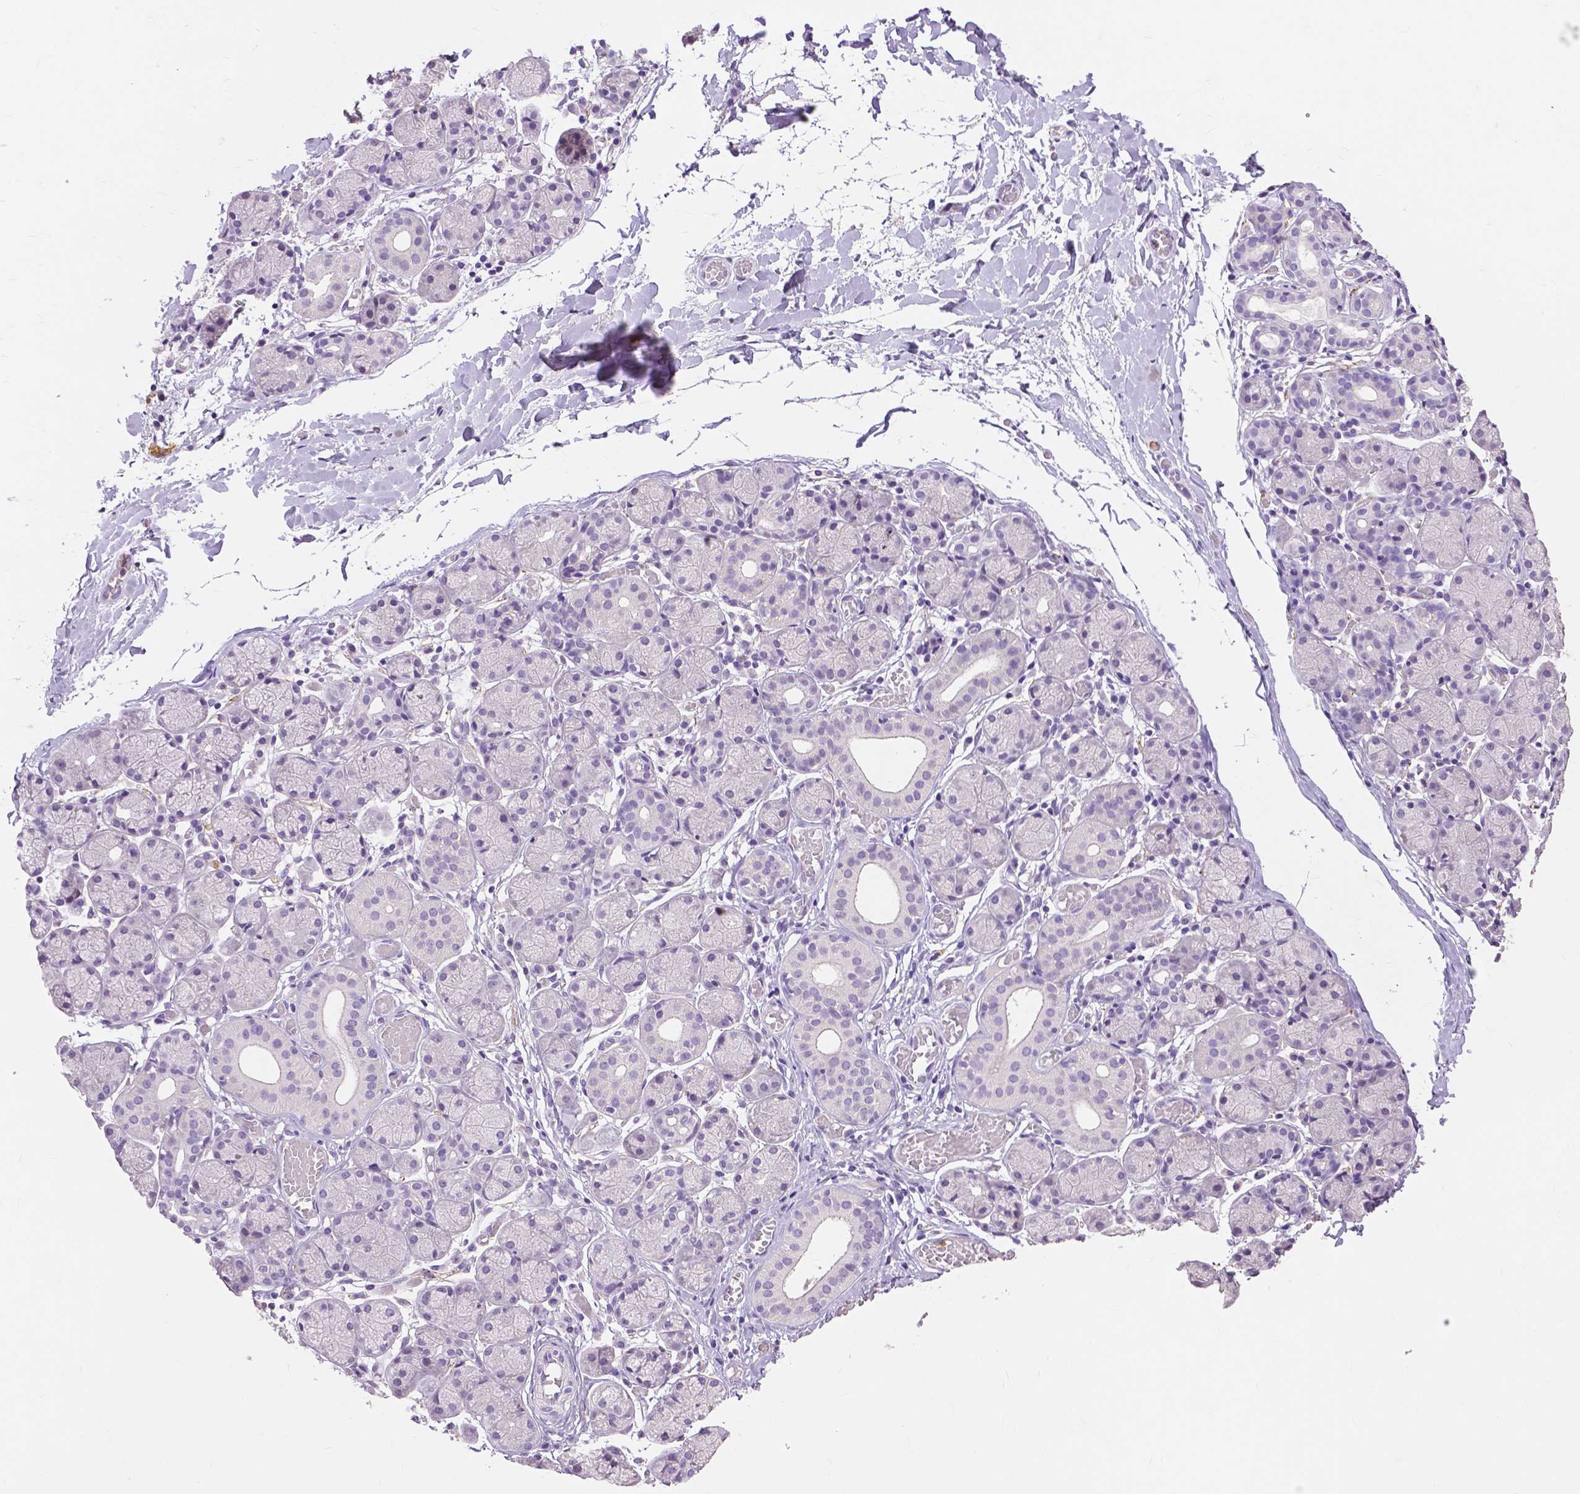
{"staining": {"intensity": "negative", "quantity": "none", "location": "none"}, "tissue": "salivary gland", "cell_type": "Glandular cells", "image_type": "normal", "snomed": [{"axis": "morphology", "description": "Normal tissue, NOS"}, {"axis": "topography", "description": "Salivary gland"}], "caption": "This is an IHC histopathology image of benign salivary gland. There is no positivity in glandular cells.", "gene": "CXCR2", "patient": {"sex": "female", "age": 24}}